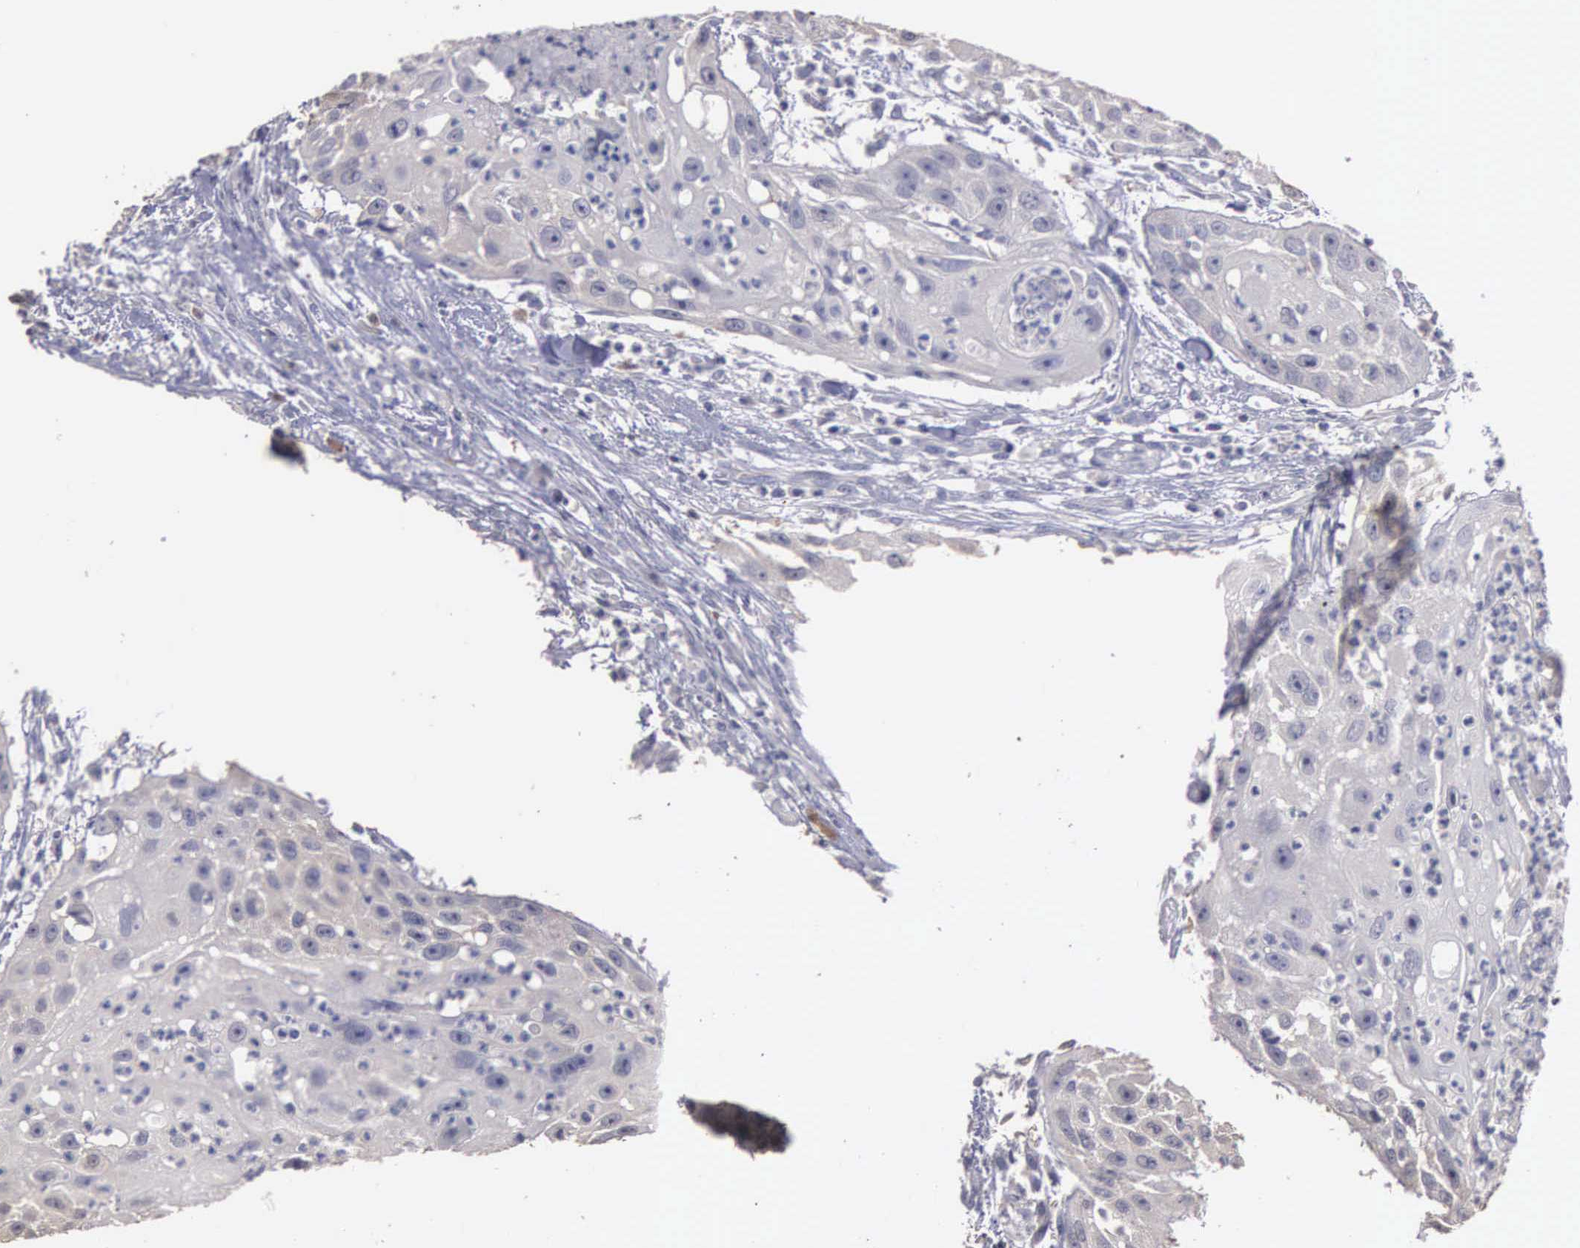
{"staining": {"intensity": "negative", "quantity": "none", "location": "none"}, "tissue": "head and neck cancer", "cell_type": "Tumor cells", "image_type": "cancer", "snomed": [{"axis": "morphology", "description": "Squamous cell carcinoma, NOS"}, {"axis": "topography", "description": "Head-Neck"}], "caption": "The IHC photomicrograph has no significant expression in tumor cells of head and neck cancer (squamous cell carcinoma) tissue.", "gene": "ENO3", "patient": {"sex": "male", "age": 64}}